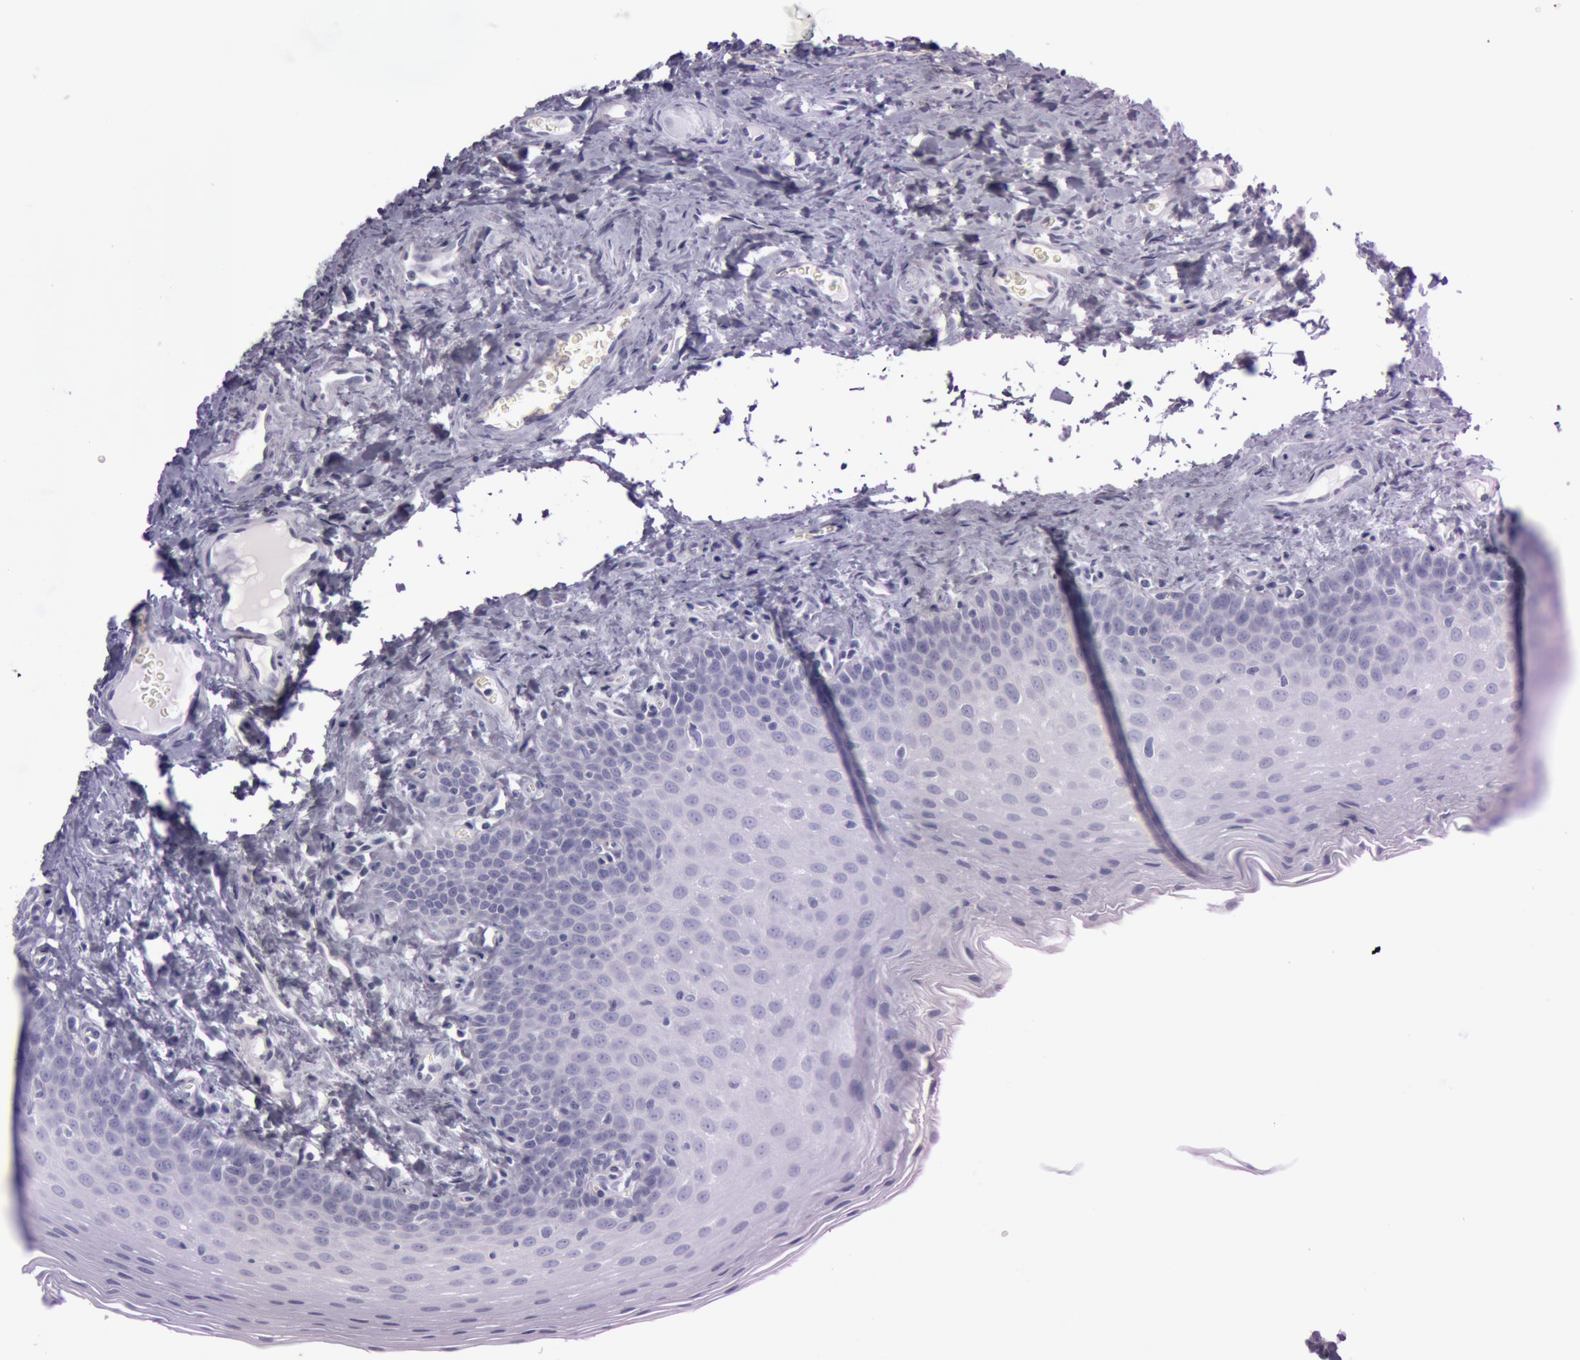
{"staining": {"intensity": "negative", "quantity": "none", "location": "none"}, "tissue": "oral mucosa", "cell_type": "Squamous epithelial cells", "image_type": "normal", "snomed": [{"axis": "morphology", "description": "Normal tissue, NOS"}, {"axis": "topography", "description": "Oral tissue"}], "caption": "Immunohistochemistry (IHC) photomicrograph of benign oral mucosa: oral mucosa stained with DAB reveals no significant protein staining in squamous epithelial cells.", "gene": "FOLH1", "patient": {"sex": "male", "age": 20}}